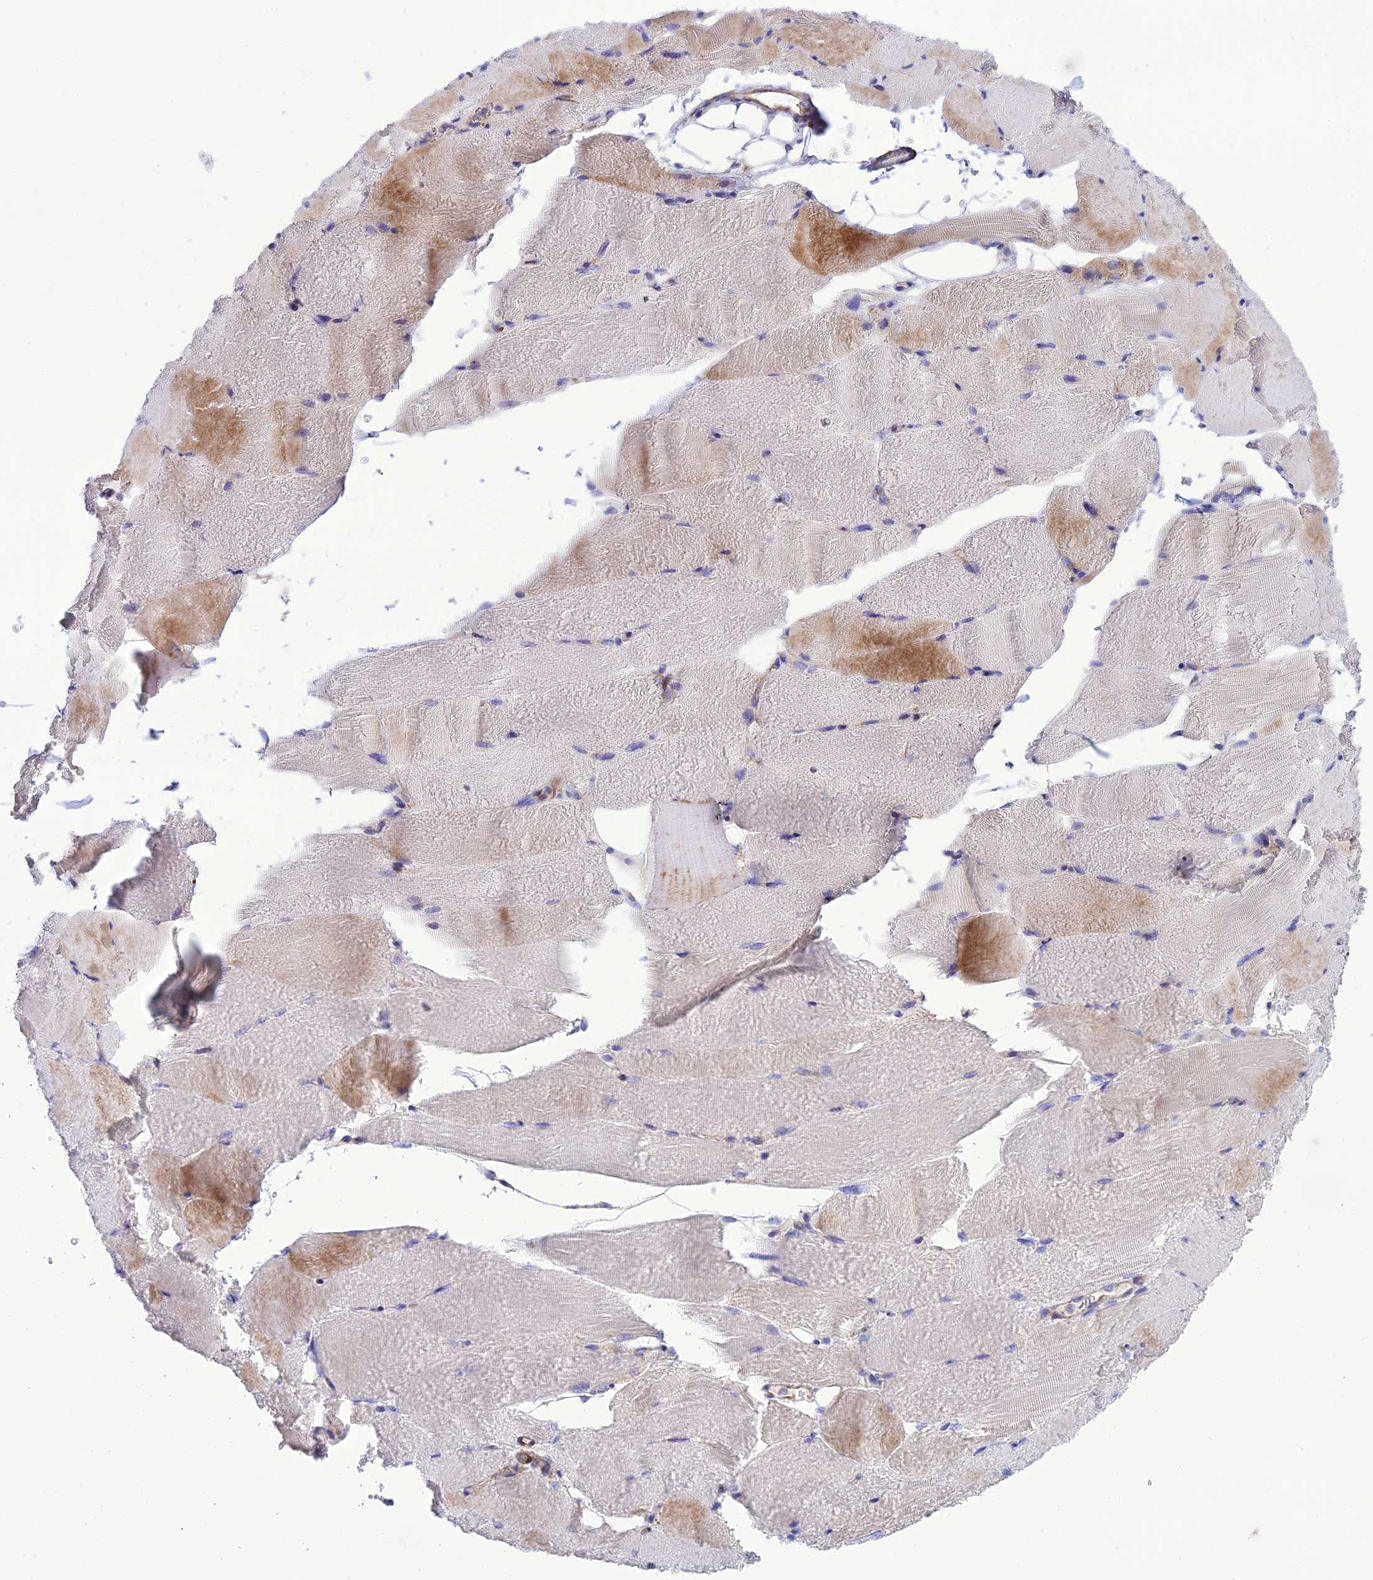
{"staining": {"intensity": "weak", "quantity": "<25%", "location": "cytoplasmic/membranous"}, "tissue": "skeletal muscle", "cell_type": "Myocytes", "image_type": "normal", "snomed": [{"axis": "morphology", "description": "Normal tissue, NOS"}, {"axis": "topography", "description": "Skeletal muscle"}, {"axis": "topography", "description": "Parathyroid gland"}], "caption": "A histopathology image of skeletal muscle stained for a protein reveals no brown staining in myocytes.", "gene": "FRA10AC1", "patient": {"sex": "female", "age": 37}}